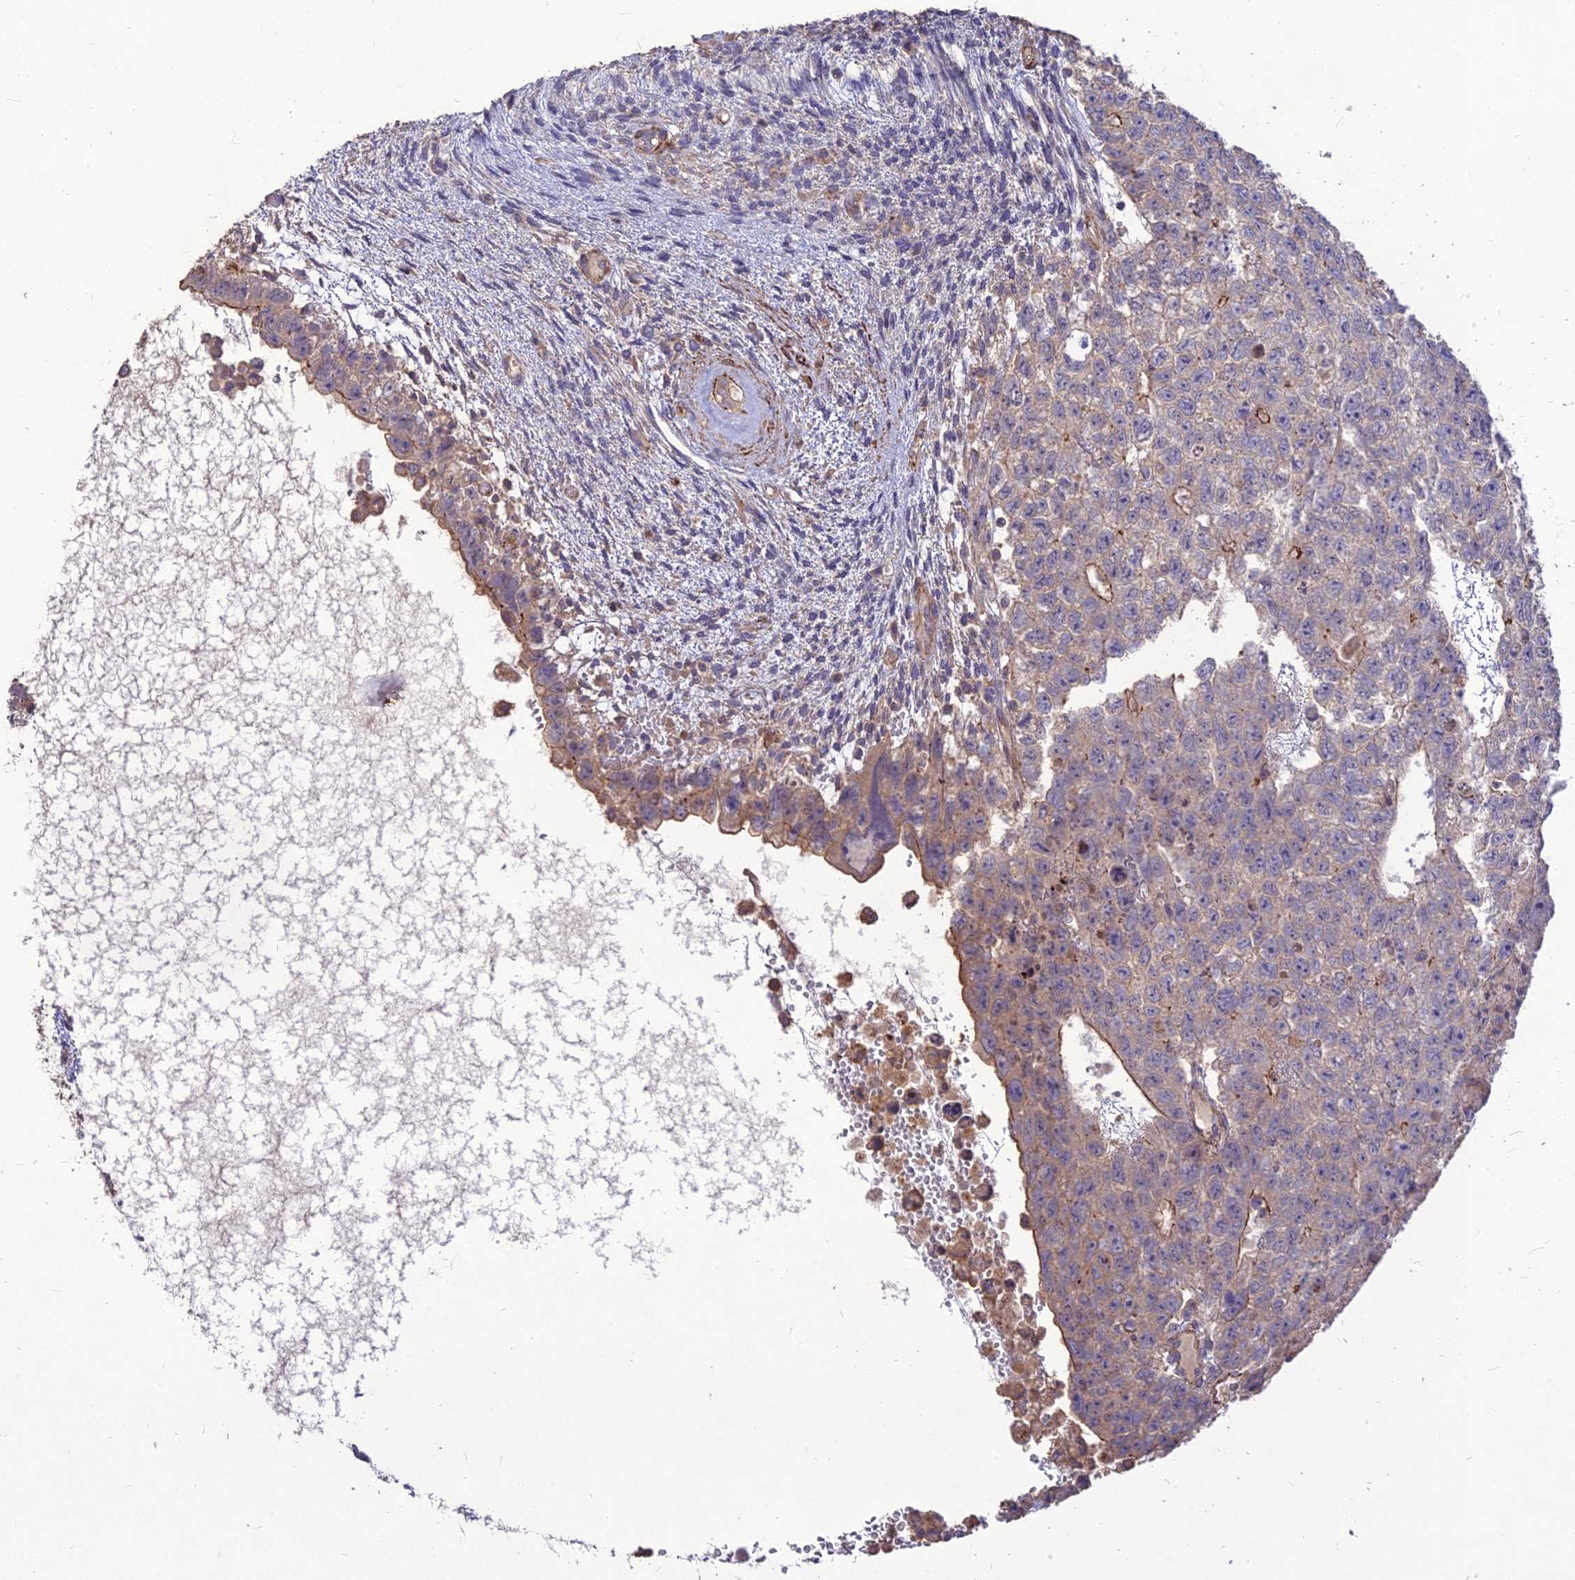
{"staining": {"intensity": "moderate", "quantity": "<25%", "location": "cytoplasmic/membranous"}, "tissue": "testis cancer", "cell_type": "Tumor cells", "image_type": "cancer", "snomed": [{"axis": "morphology", "description": "Carcinoma, Embryonal, NOS"}, {"axis": "topography", "description": "Testis"}], "caption": "IHC photomicrograph of neoplastic tissue: human embryonal carcinoma (testis) stained using immunohistochemistry (IHC) displays low levels of moderate protein expression localized specifically in the cytoplasmic/membranous of tumor cells, appearing as a cytoplasmic/membranous brown color.", "gene": "CLUH", "patient": {"sex": "male", "age": 26}}